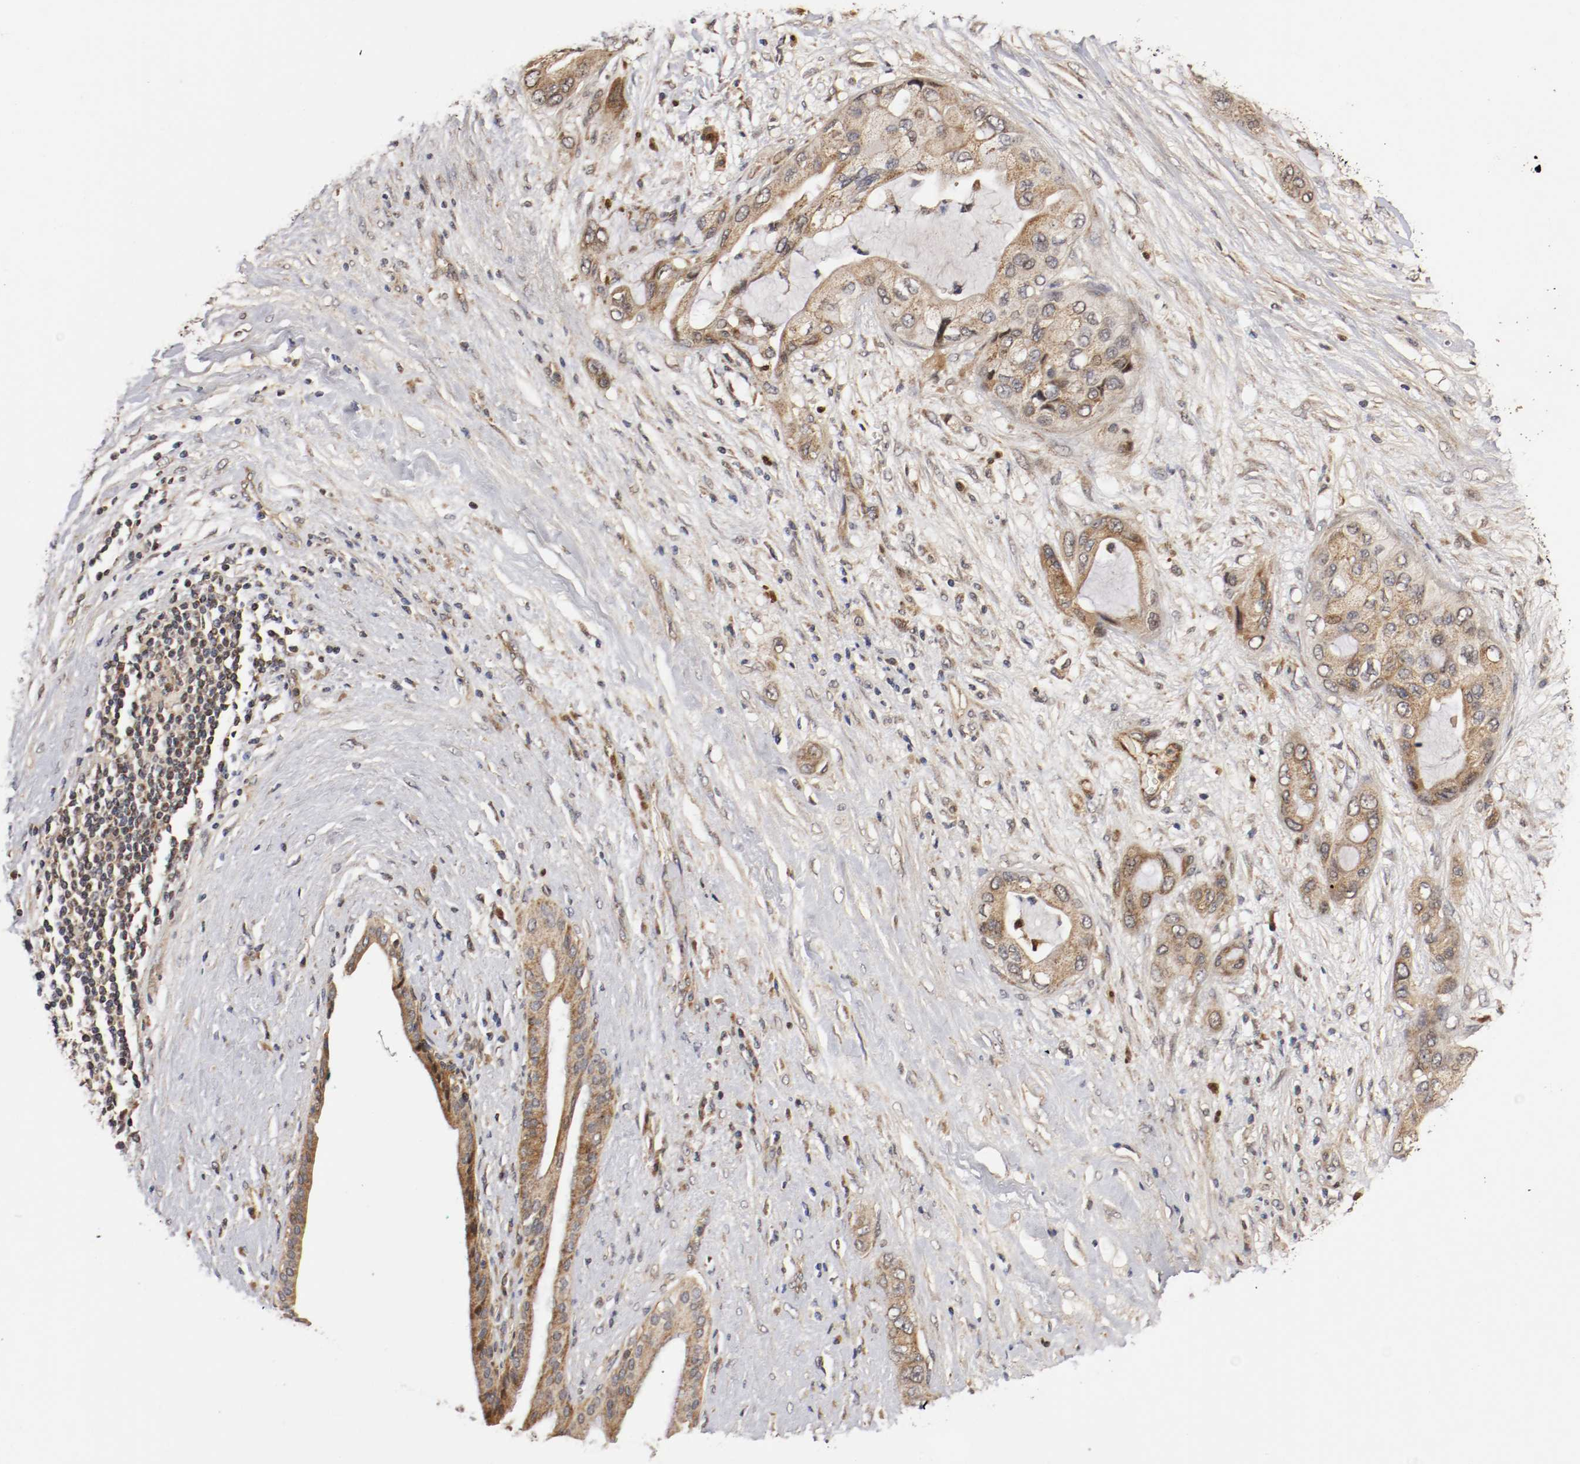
{"staining": {"intensity": "moderate", "quantity": "25%-75%", "location": "cytoplasmic/membranous,nuclear"}, "tissue": "pancreatic cancer", "cell_type": "Tumor cells", "image_type": "cancer", "snomed": [{"axis": "morphology", "description": "Adenocarcinoma, NOS"}, {"axis": "topography", "description": "Pancreas"}], "caption": "About 25%-75% of tumor cells in human pancreatic cancer (adenocarcinoma) display moderate cytoplasmic/membranous and nuclear protein staining as visualized by brown immunohistochemical staining.", "gene": "TNFRSF1B", "patient": {"sex": "female", "age": 59}}